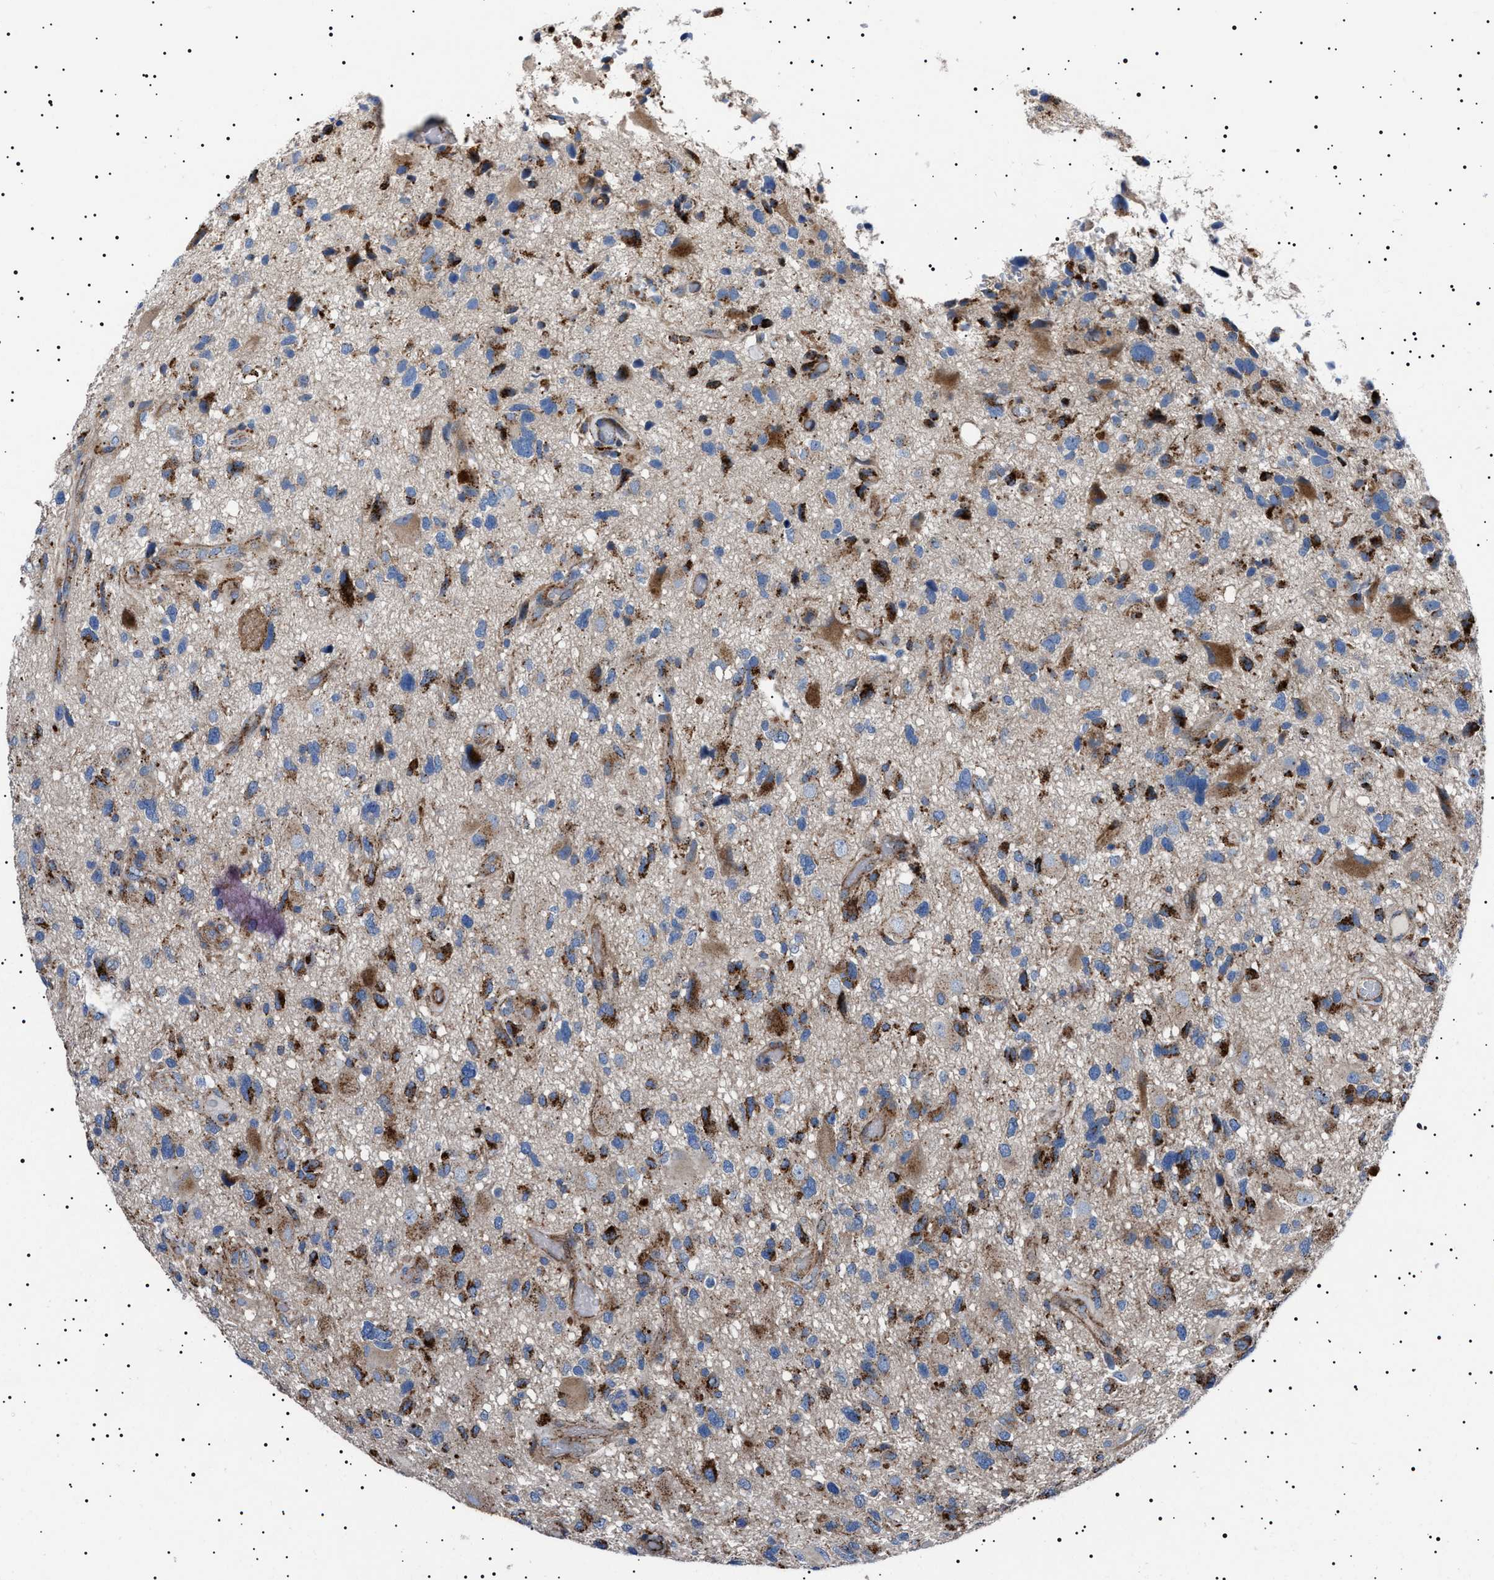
{"staining": {"intensity": "strong", "quantity": "25%-75%", "location": "cytoplasmic/membranous"}, "tissue": "glioma", "cell_type": "Tumor cells", "image_type": "cancer", "snomed": [{"axis": "morphology", "description": "Glioma, malignant, High grade"}, {"axis": "topography", "description": "Brain"}], "caption": "Immunohistochemical staining of malignant high-grade glioma demonstrates strong cytoplasmic/membranous protein staining in about 25%-75% of tumor cells.", "gene": "NEU1", "patient": {"sex": "male", "age": 33}}